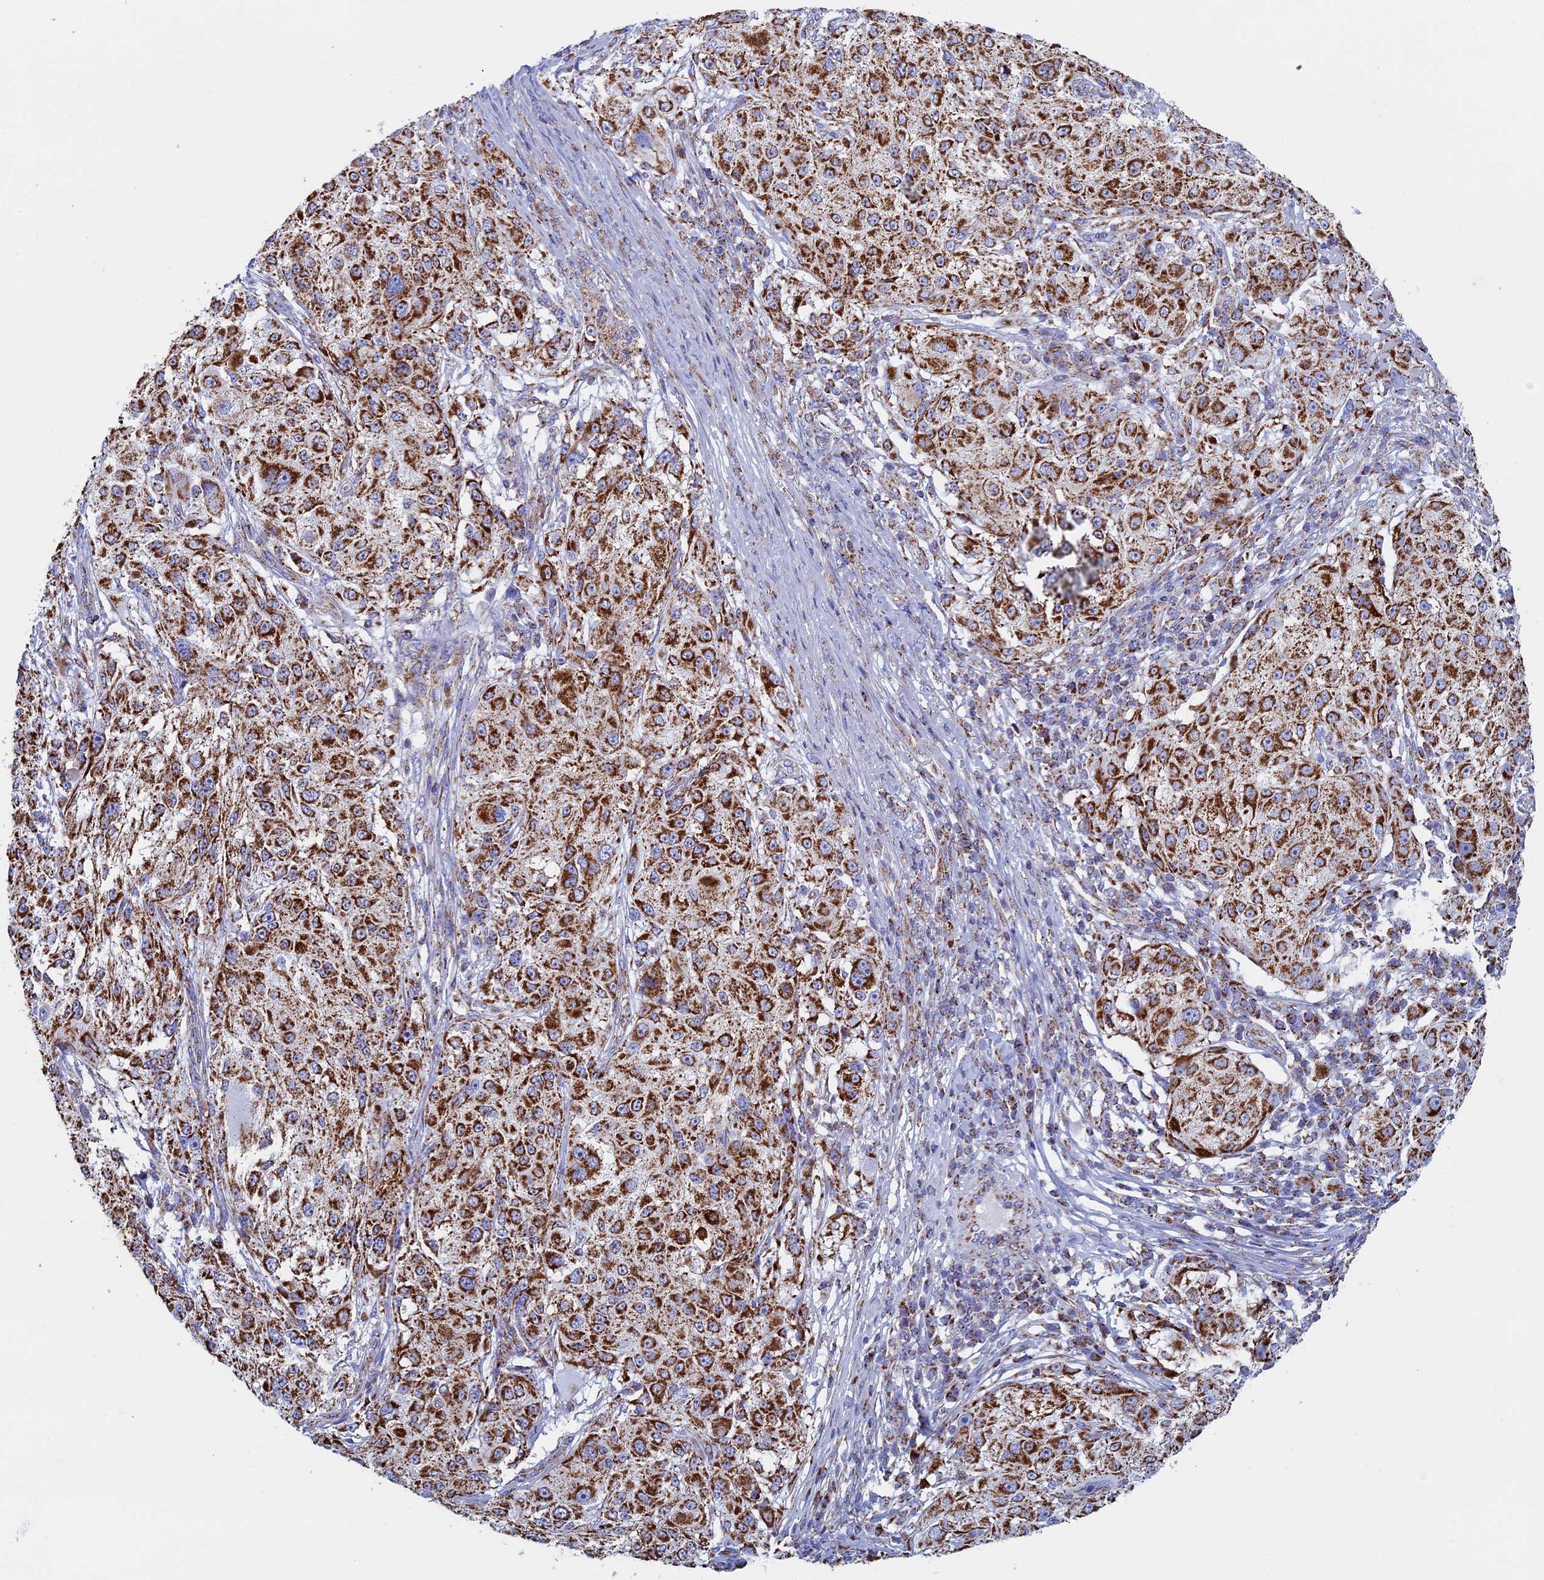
{"staining": {"intensity": "strong", "quantity": ">75%", "location": "cytoplasmic/membranous"}, "tissue": "melanoma", "cell_type": "Tumor cells", "image_type": "cancer", "snomed": [{"axis": "morphology", "description": "Necrosis, NOS"}, {"axis": "morphology", "description": "Malignant melanoma, NOS"}, {"axis": "topography", "description": "Skin"}], "caption": "The micrograph exhibits a brown stain indicating the presence of a protein in the cytoplasmic/membranous of tumor cells in malignant melanoma.", "gene": "UQCRFS1", "patient": {"sex": "female", "age": 87}}